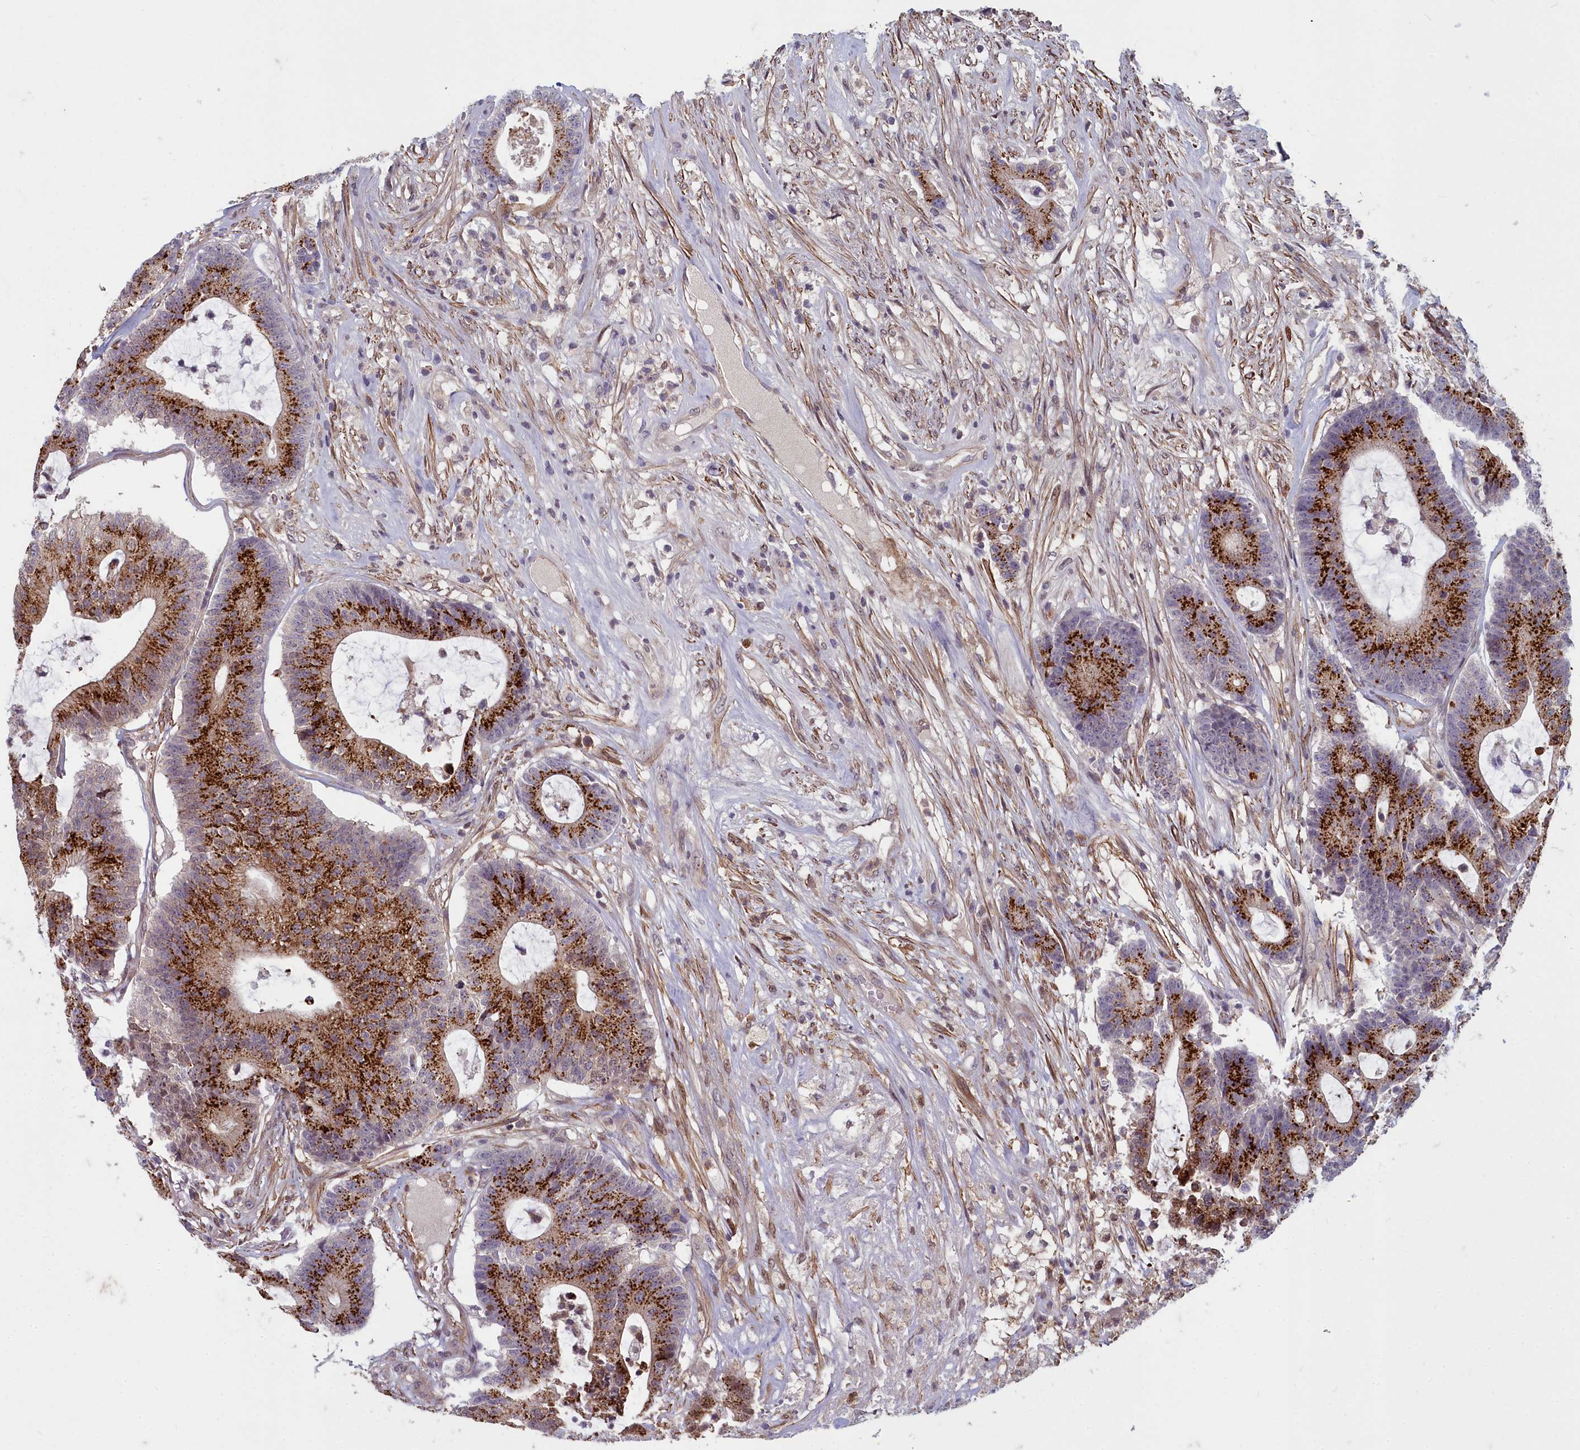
{"staining": {"intensity": "strong", "quantity": ">75%", "location": "cytoplasmic/membranous"}, "tissue": "colorectal cancer", "cell_type": "Tumor cells", "image_type": "cancer", "snomed": [{"axis": "morphology", "description": "Adenocarcinoma, NOS"}, {"axis": "topography", "description": "Colon"}], "caption": "Tumor cells display strong cytoplasmic/membranous positivity in about >75% of cells in adenocarcinoma (colorectal).", "gene": "ZNF626", "patient": {"sex": "female", "age": 84}}